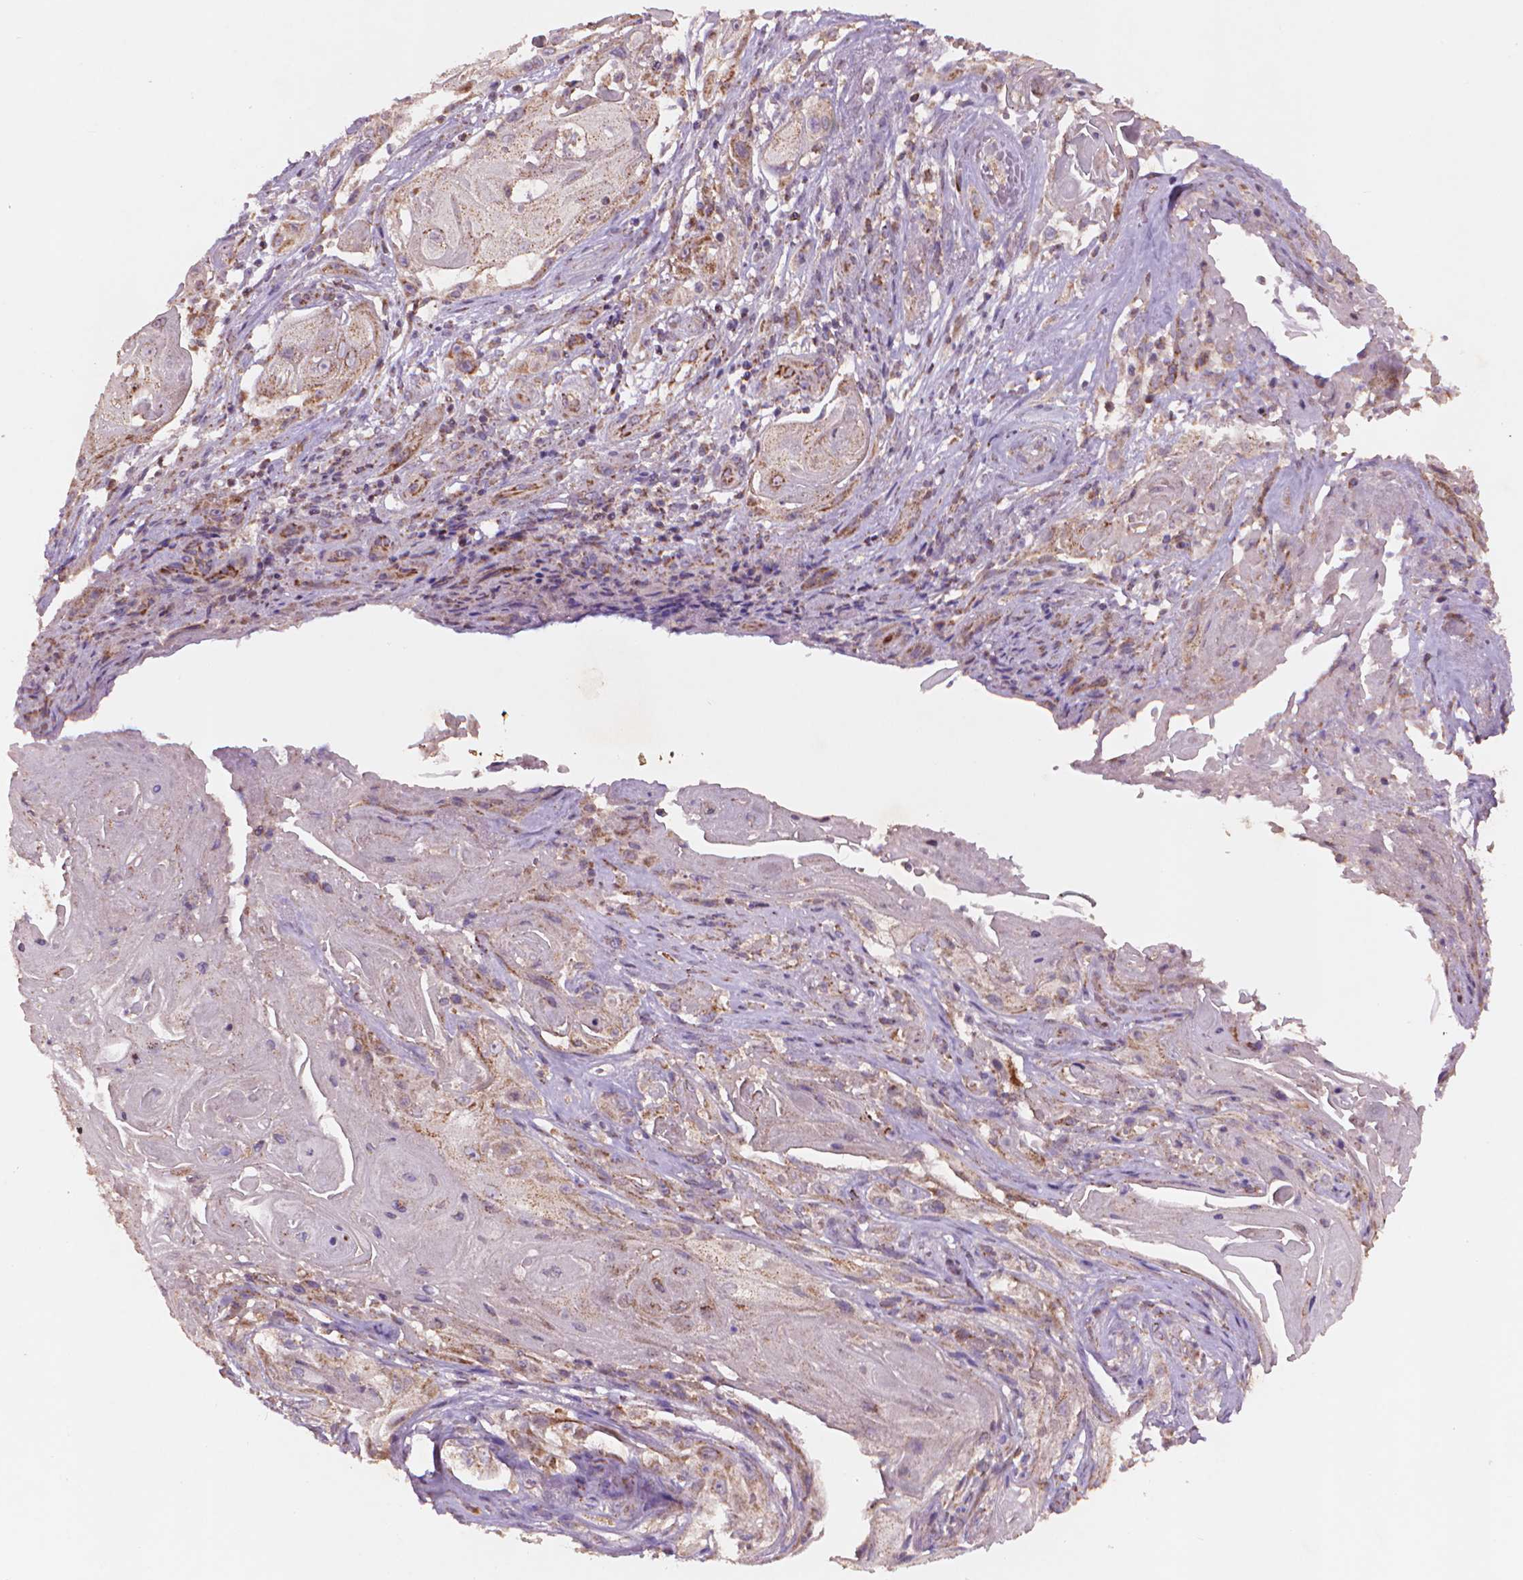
{"staining": {"intensity": "weak", "quantity": "25%-75%", "location": "cytoplasmic/membranous"}, "tissue": "skin cancer", "cell_type": "Tumor cells", "image_type": "cancer", "snomed": [{"axis": "morphology", "description": "Squamous cell carcinoma, NOS"}, {"axis": "topography", "description": "Skin"}], "caption": "About 25%-75% of tumor cells in skin cancer (squamous cell carcinoma) demonstrate weak cytoplasmic/membranous protein staining as visualized by brown immunohistochemical staining.", "gene": "NLRX1", "patient": {"sex": "male", "age": 62}}